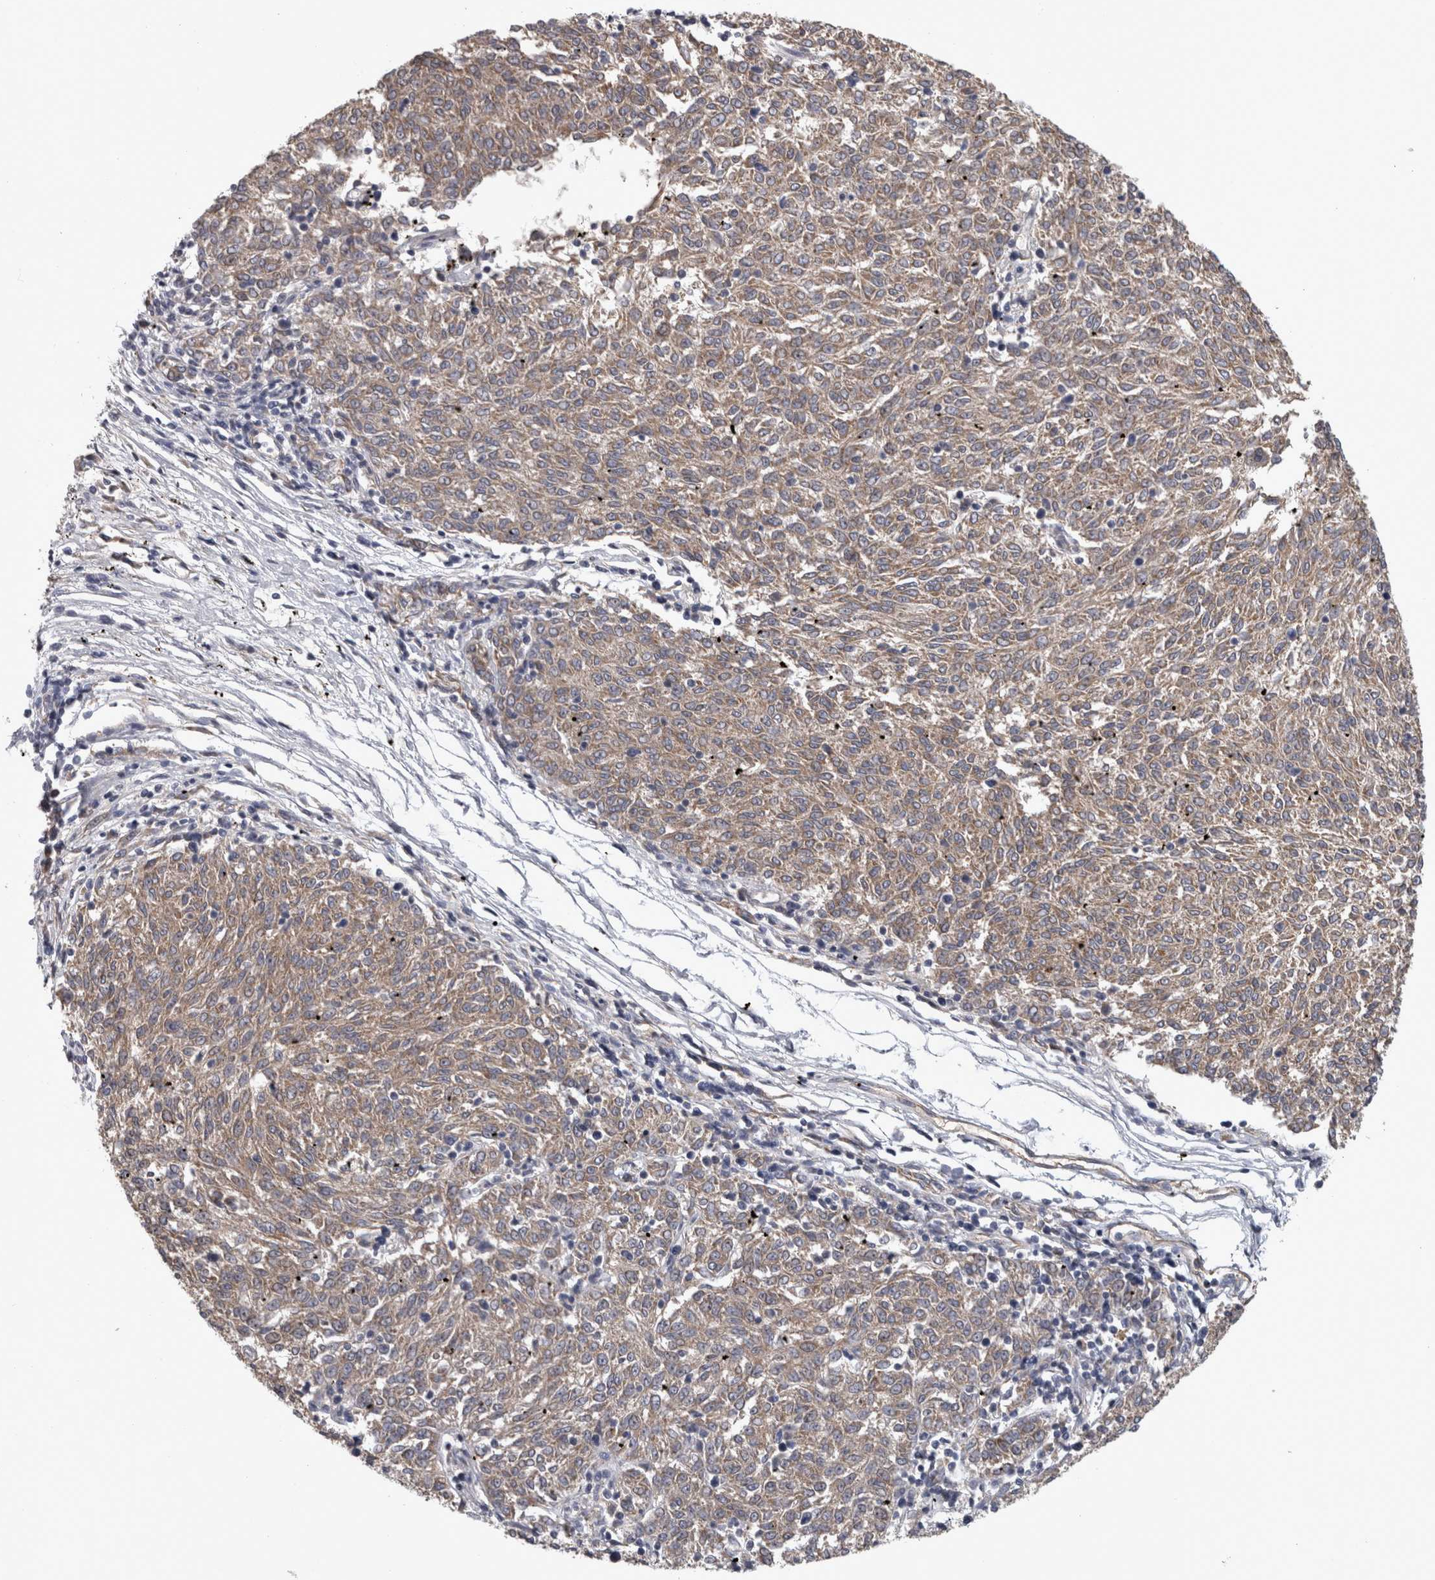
{"staining": {"intensity": "weak", "quantity": ">75%", "location": "cytoplasmic/membranous"}, "tissue": "melanoma", "cell_type": "Tumor cells", "image_type": "cancer", "snomed": [{"axis": "morphology", "description": "Malignant melanoma, NOS"}, {"axis": "topography", "description": "Skin"}], "caption": "Approximately >75% of tumor cells in malignant melanoma display weak cytoplasmic/membranous protein positivity as visualized by brown immunohistochemical staining.", "gene": "DBT", "patient": {"sex": "female", "age": 72}}